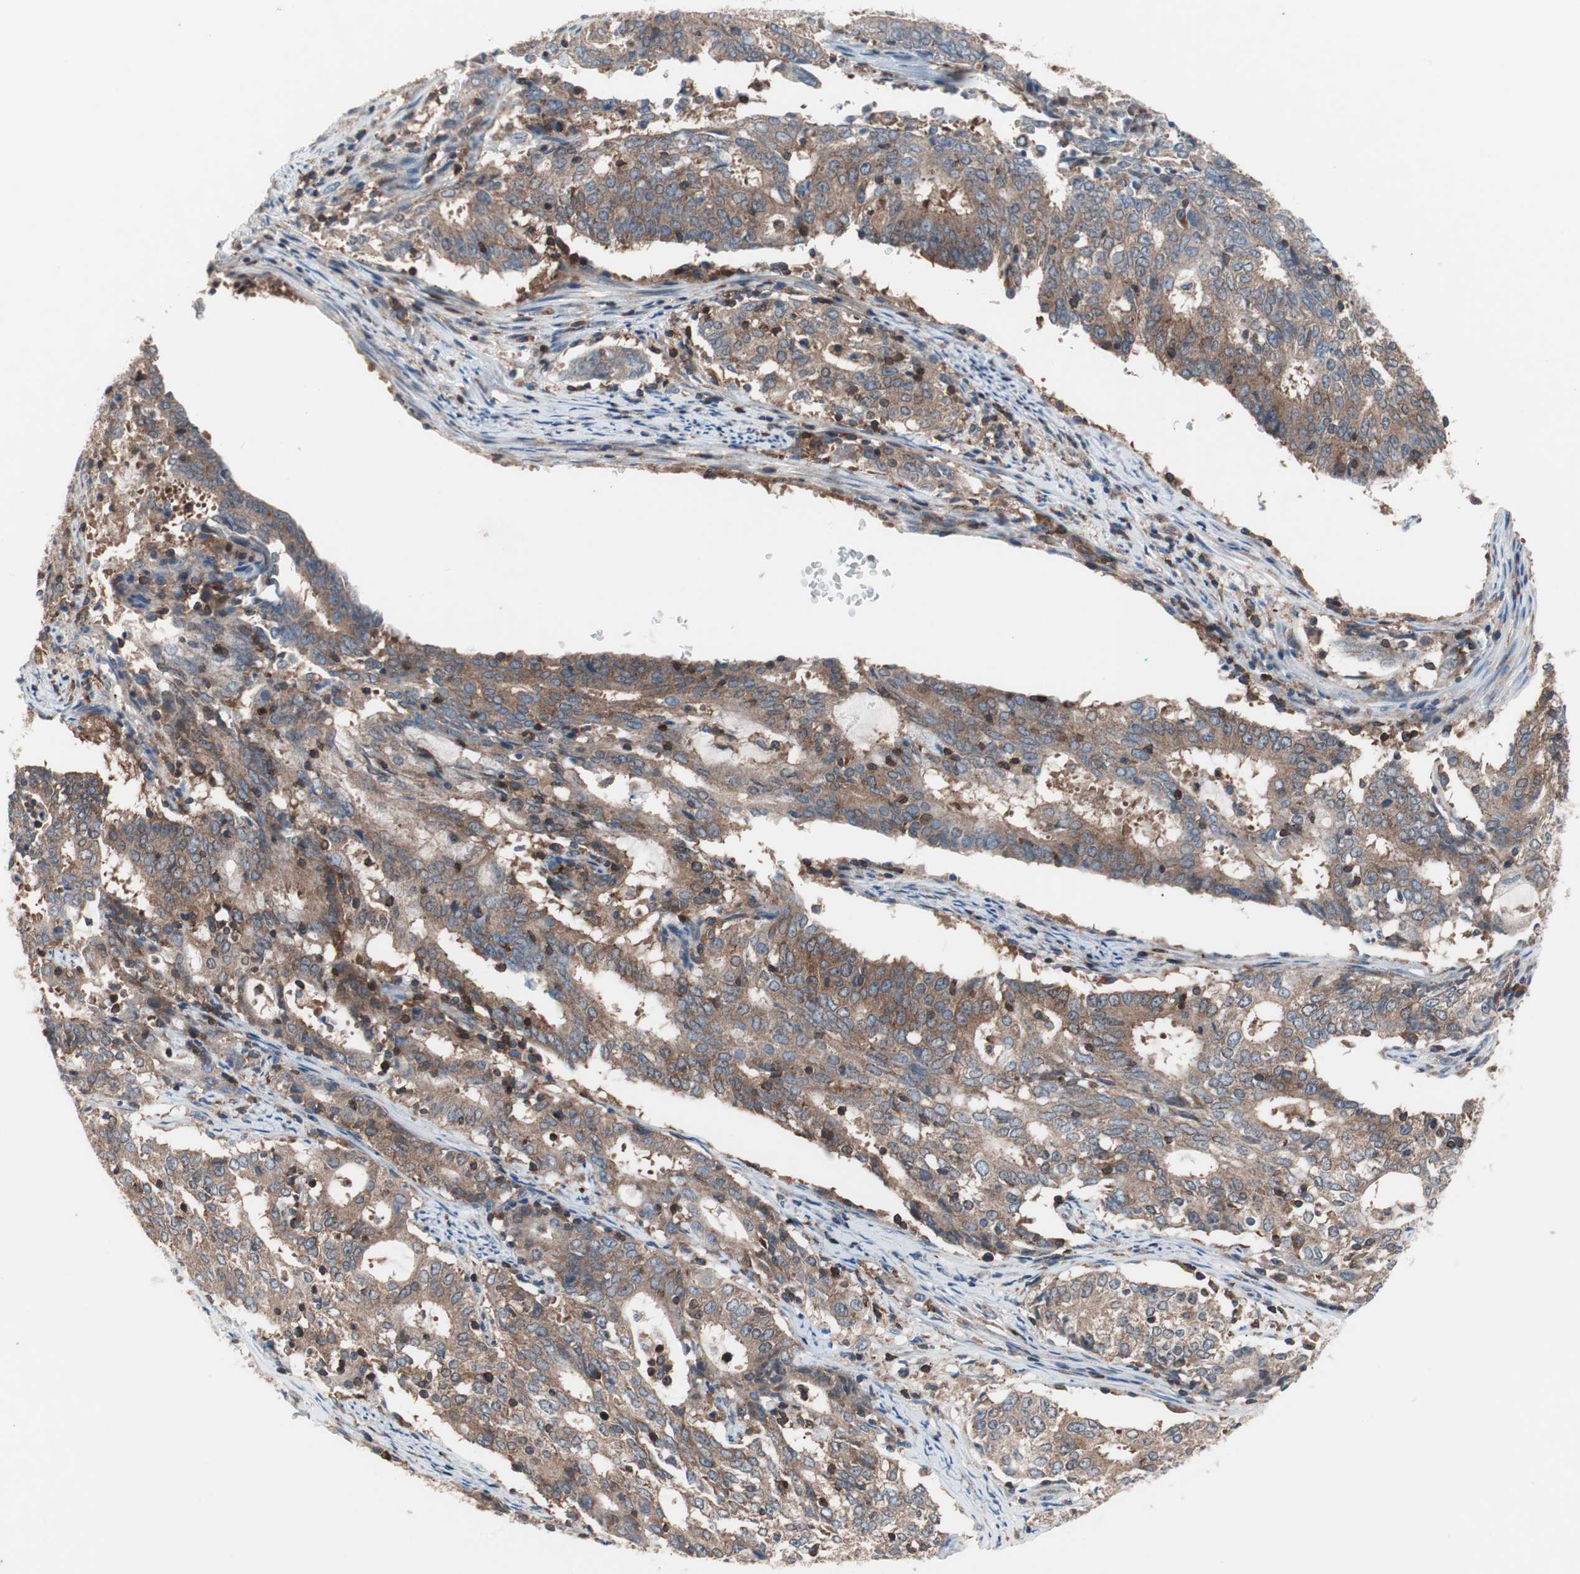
{"staining": {"intensity": "moderate", "quantity": ">75%", "location": "cytoplasmic/membranous"}, "tissue": "cervical cancer", "cell_type": "Tumor cells", "image_type": "cancer", "snomed": [{"axis": "morphology", "description": "Adenocarcinoma, NOS"}, {"axis": "topography", "description": "Cervix"}], "caption": "The image demonstrates staining of cervical cancer (adenocarcinoma), revealing moderate cytoplasmic/membranous protein positivity (brown color) within tumor cells.", "gene": "PIK3R1", "patient": {"sex": "female", "age": 44}}